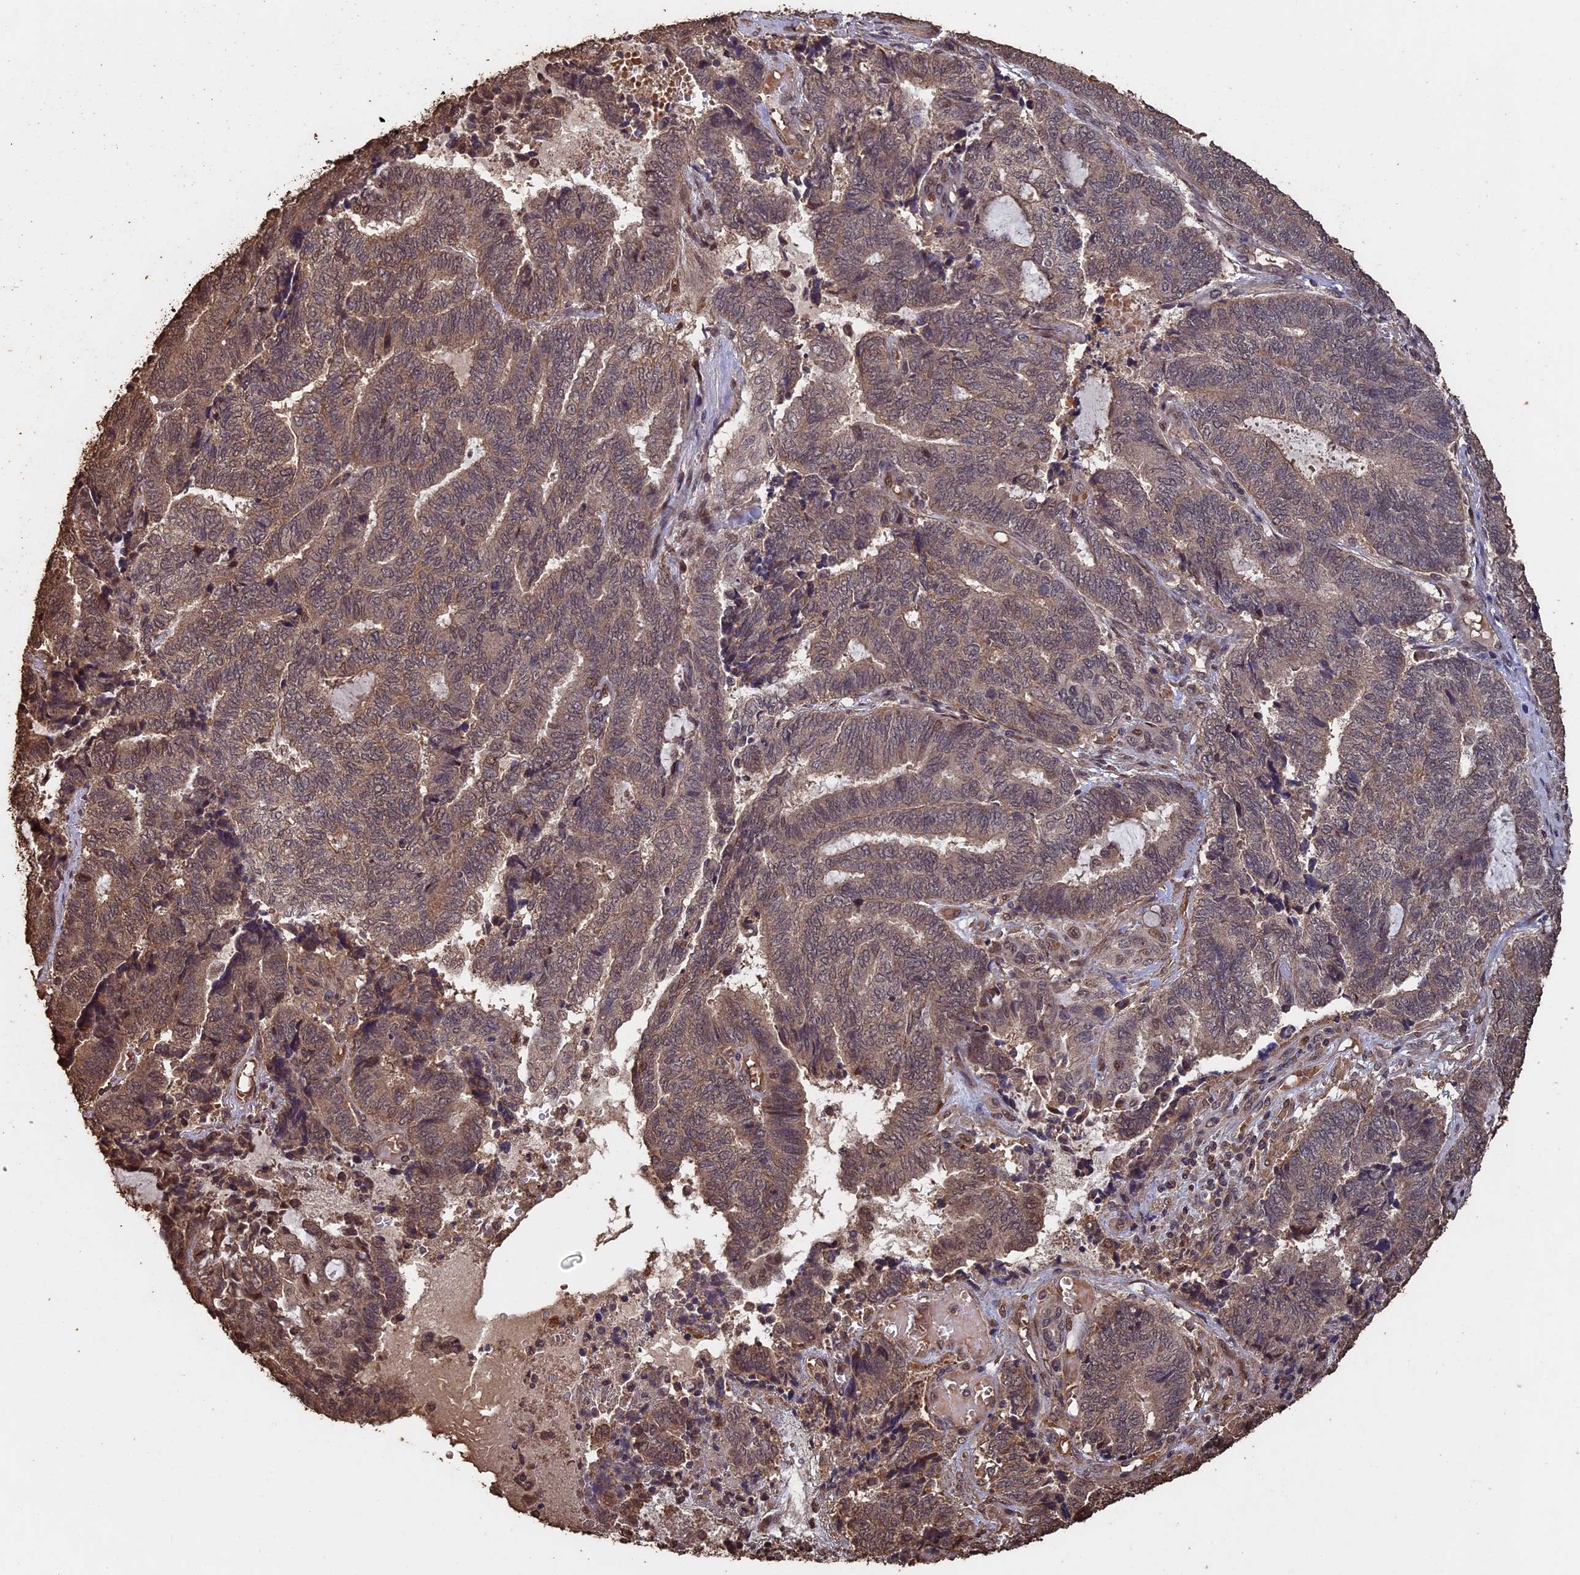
{"staining": {"intensity": "weak", "quantity": "25%-75%", "location": "cytoplasmic/membranous,nuclear"}, "tissue": "endometrial cancer", "cell_type": "Tumor cells", "image_type": "cancer", "snomed": [{"axis": "morphology", "description": "Adenocarcinoma, NOS"}, {"axis": "topography", "description": "Uterus"}, {"axis": "topography", "description": "Endometrium"}], "caption": "Immunohistochemistry micrograph of neoplastic tissue: human endometrial adenocarcinoma stained using IHC demonstrates low levels of weak protein expression localized specifically in the cytoplasmic/membranous and nuclear of tumor cells, appearing as a cytoplasmic/membranous and nuclear brown color.", "gene": "HUNK", "patient": {"sex": "female", "age": 70}}